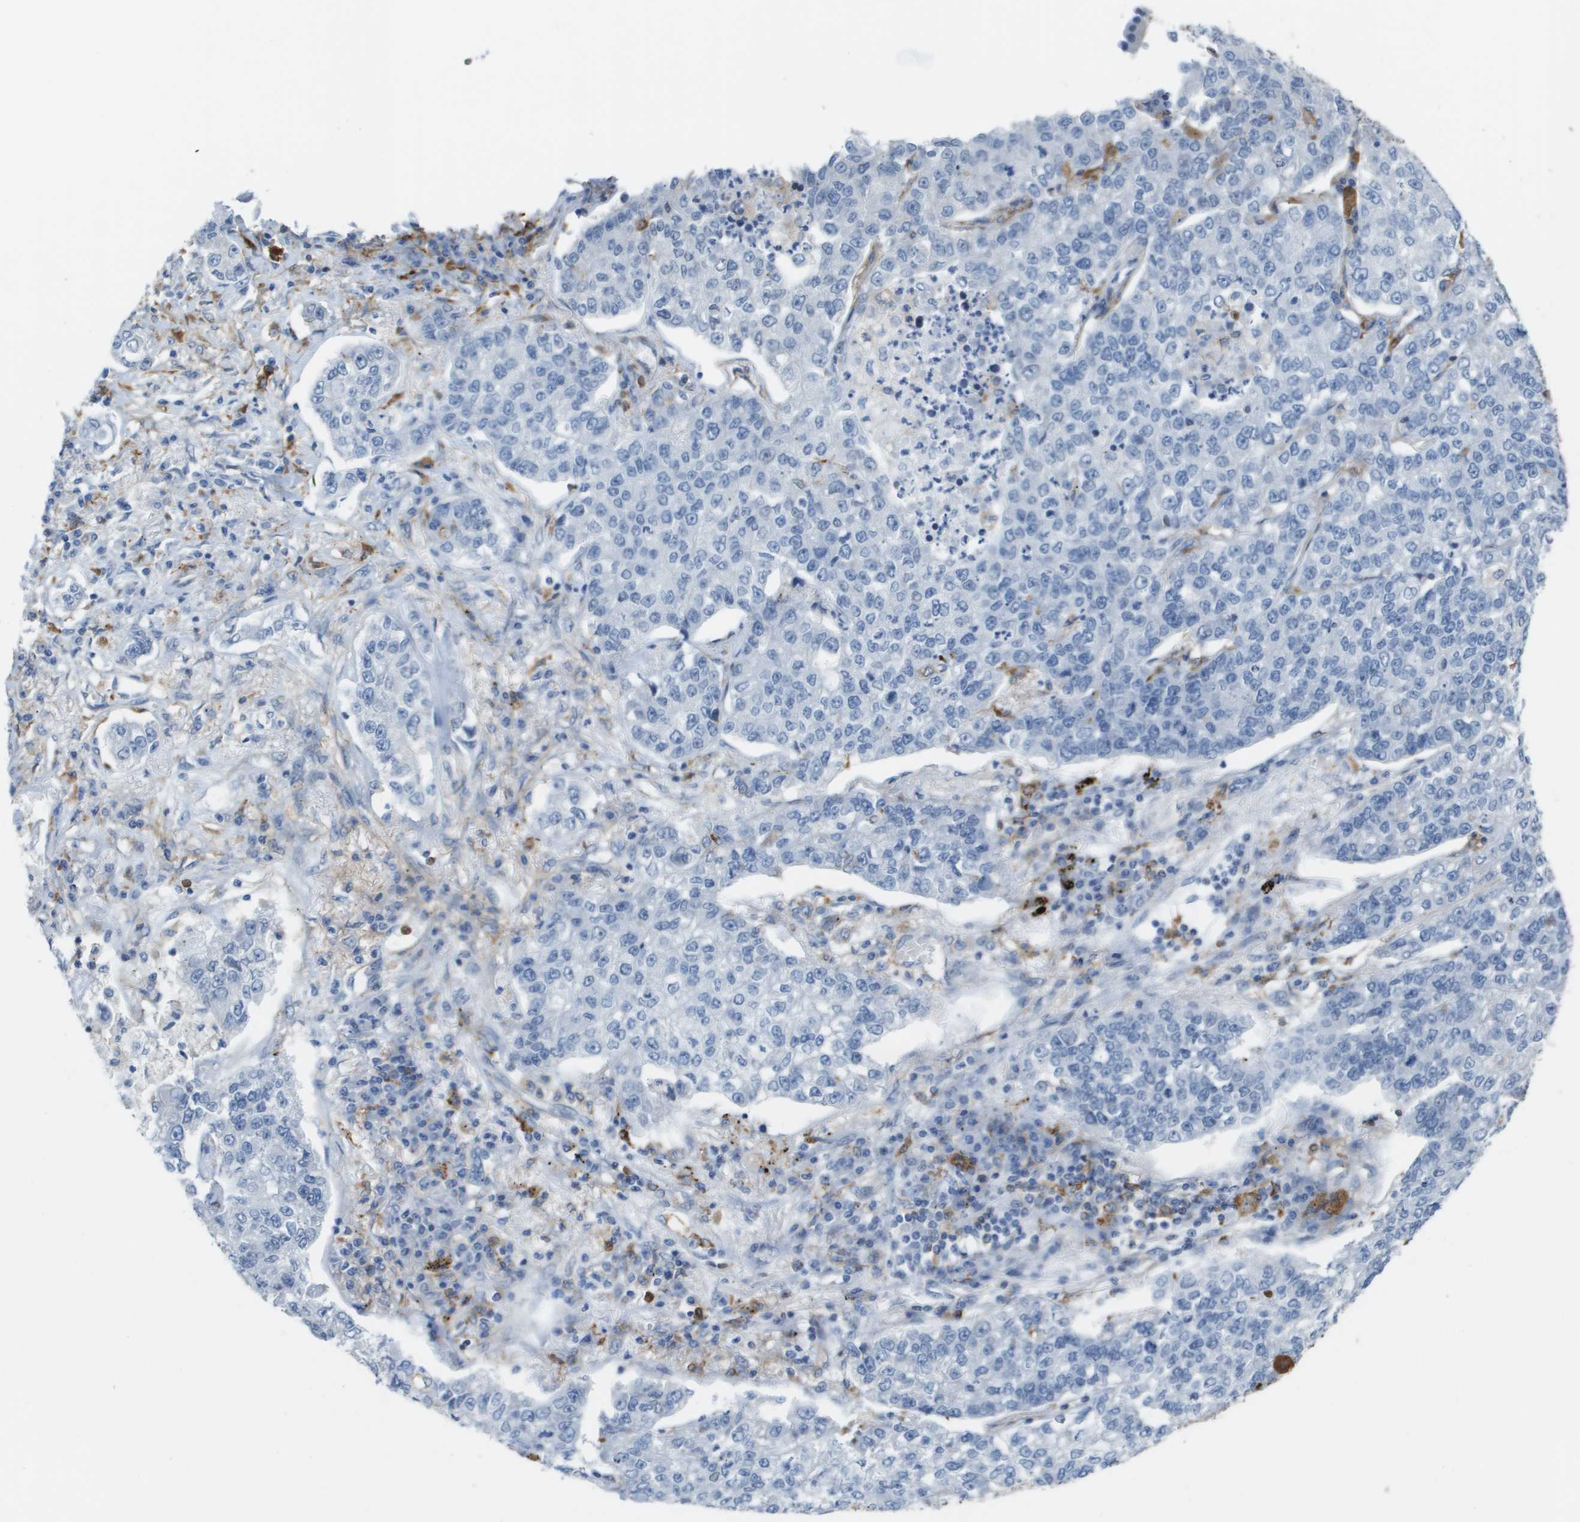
{"staining": {"intensity": "negative", "quantity": "none", "location": "none"}, "tissue": "lung cancer", "cell_type": "Tumor cells", "image_type": "cancer", "snomed": [{"axis": "morphology", "description": "Adenocarcinoma, NOS"}, {"axis": "topography", "description": "Lung"}], "caption": "There is no significant positivity in tumor cells of lung cancer (adenocarcinoma).", "gene": "ZBTB43", "patient": {"sex": "male", "age": 49}}